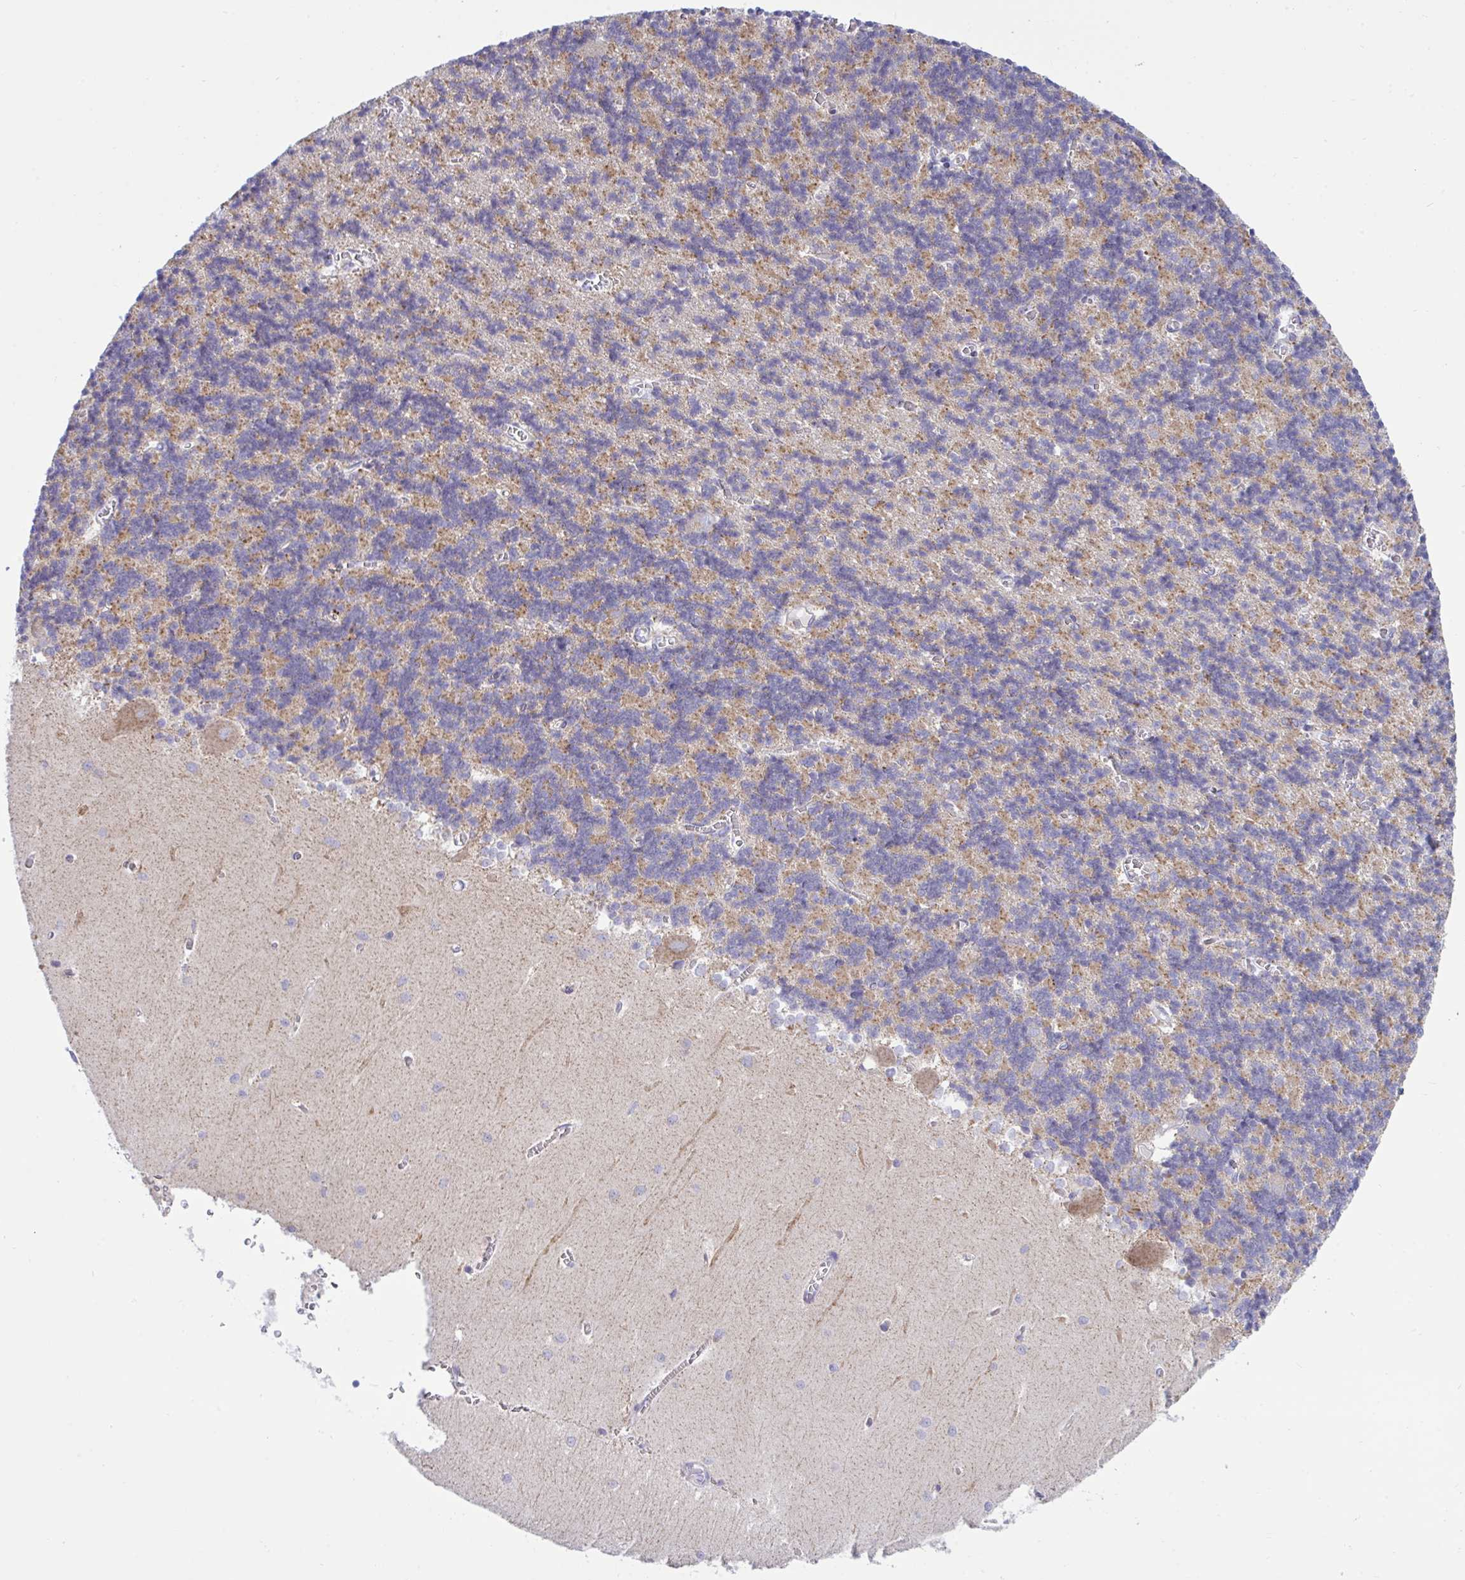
{"staining": {"intensity": "moderate", "quantity": "<25%", "location": "cytoplasmic/membranous"}, "tissue": "cerebellum", "cell_type": "Cells in granular layer", "image_type": "normal", "snomed": [{"axis": "morphology", "description": "Normal tissue, NOS"}, {"axis": "topography", "description": "Cerebellum"}], "caption": "Immunohistochemical staining of unremarkable cerebellum shows <25% levels of moderate cytoplasmic/membranous protein staining in about <25% of cells in granular layer. (brown staining indicates protein expression, while blue staining denotes nuclei).", "gene": "HSPE1", "patient": {"sex": "male", "age": 37}}